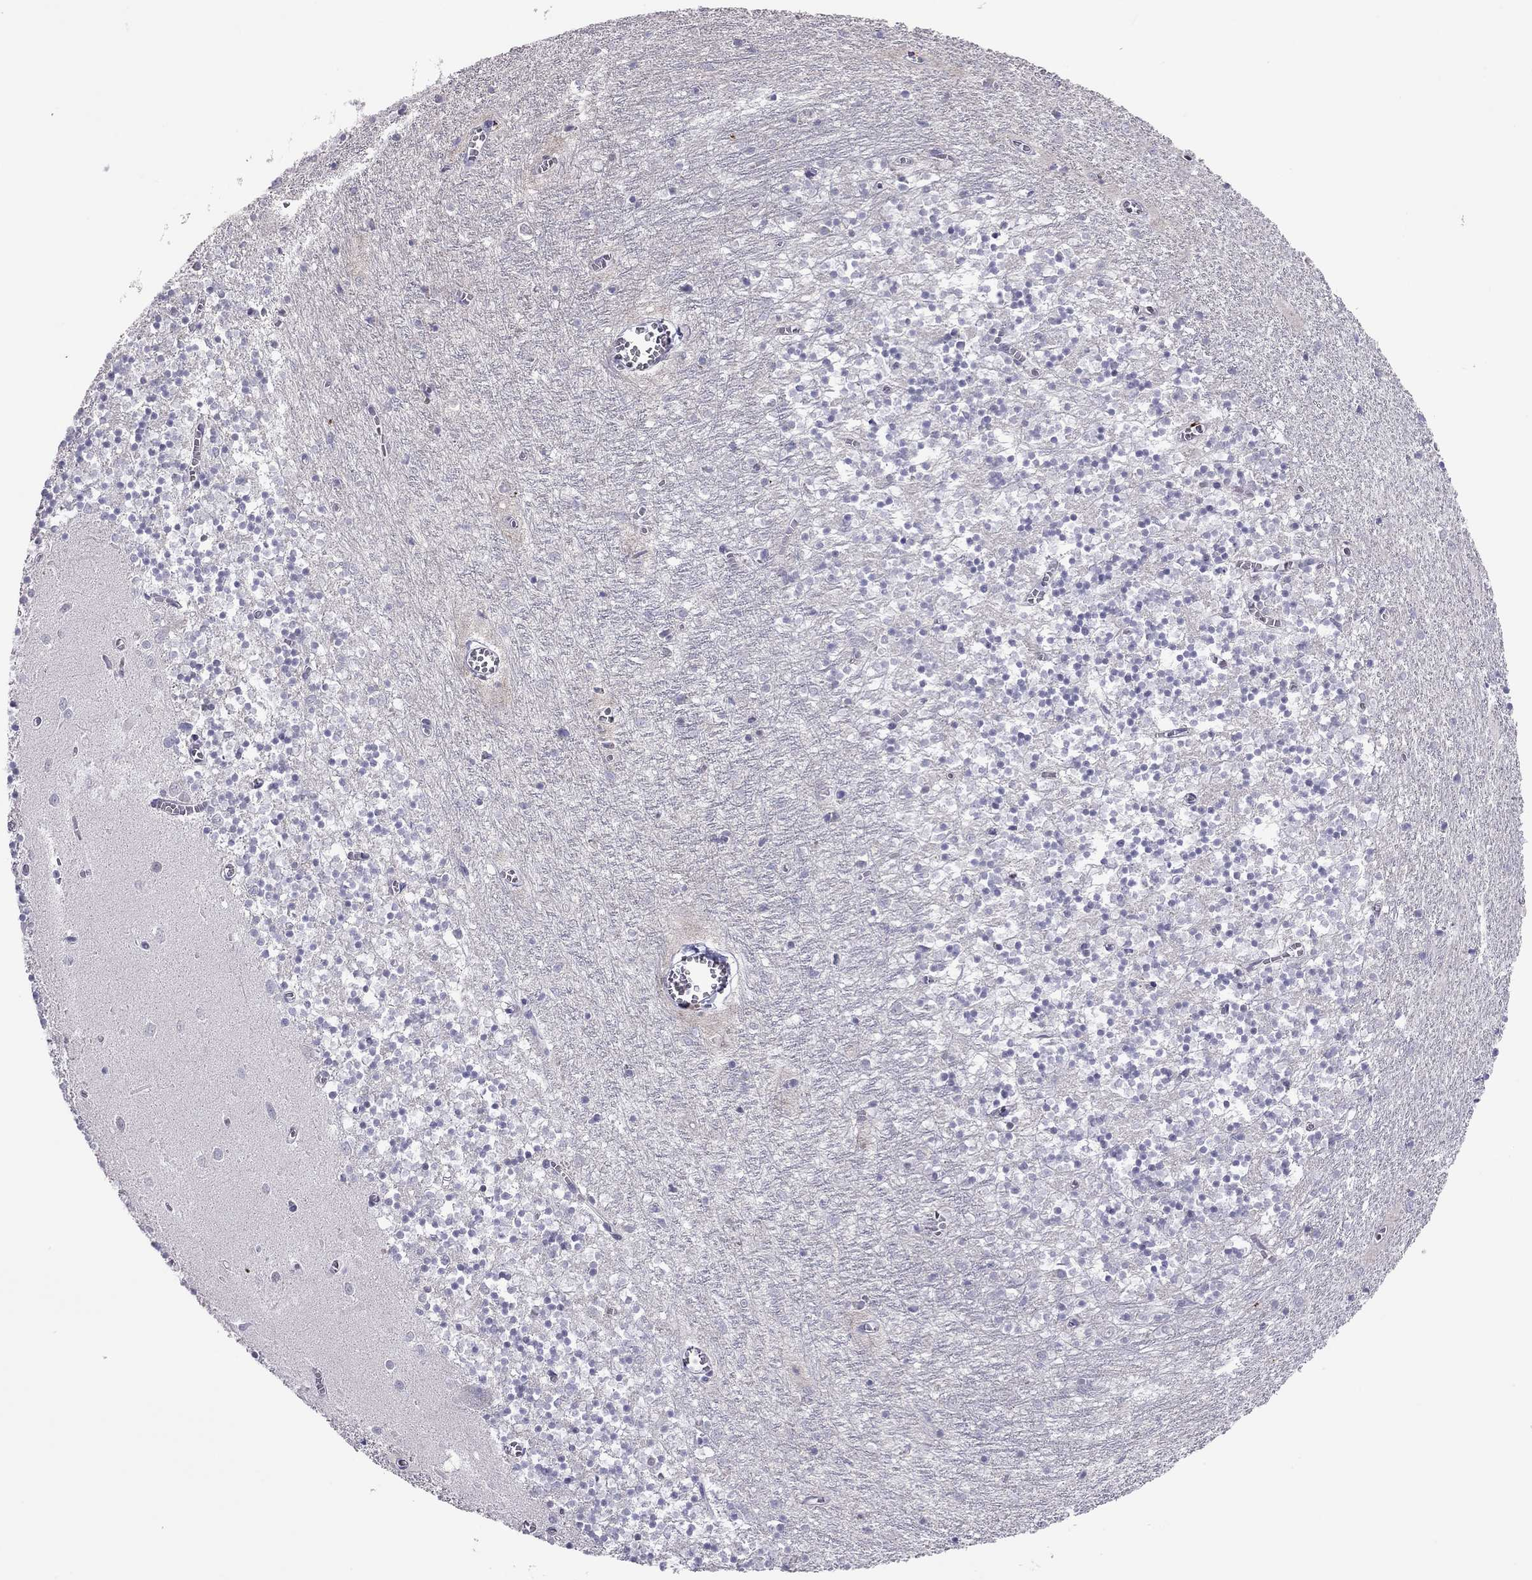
{"staining": {"intensity": "negative", "quantity": "none", "location": "none"}, "tissue": "cerebellum", "cell_type": "Cells in granular layer", "image_type": "normal", "snomed": [{"axis": "morphology", "description": "Normal tissue, NOS"}, {"axis": "topography", "description": "Cerebellum"}], "caption": "The immunohistochemistry micrograph has no significant expression in cells in granular layer of cerebellum. Brightfield microscopy of immunohistochemistry (IHC) stained with DAB (3,3'-diaminobenzidine) (brown) and hematoxylin (blue), captured at high magnification.", "gene": "PPP1R3A", "patient": {"sex": "female", "age": 64}}